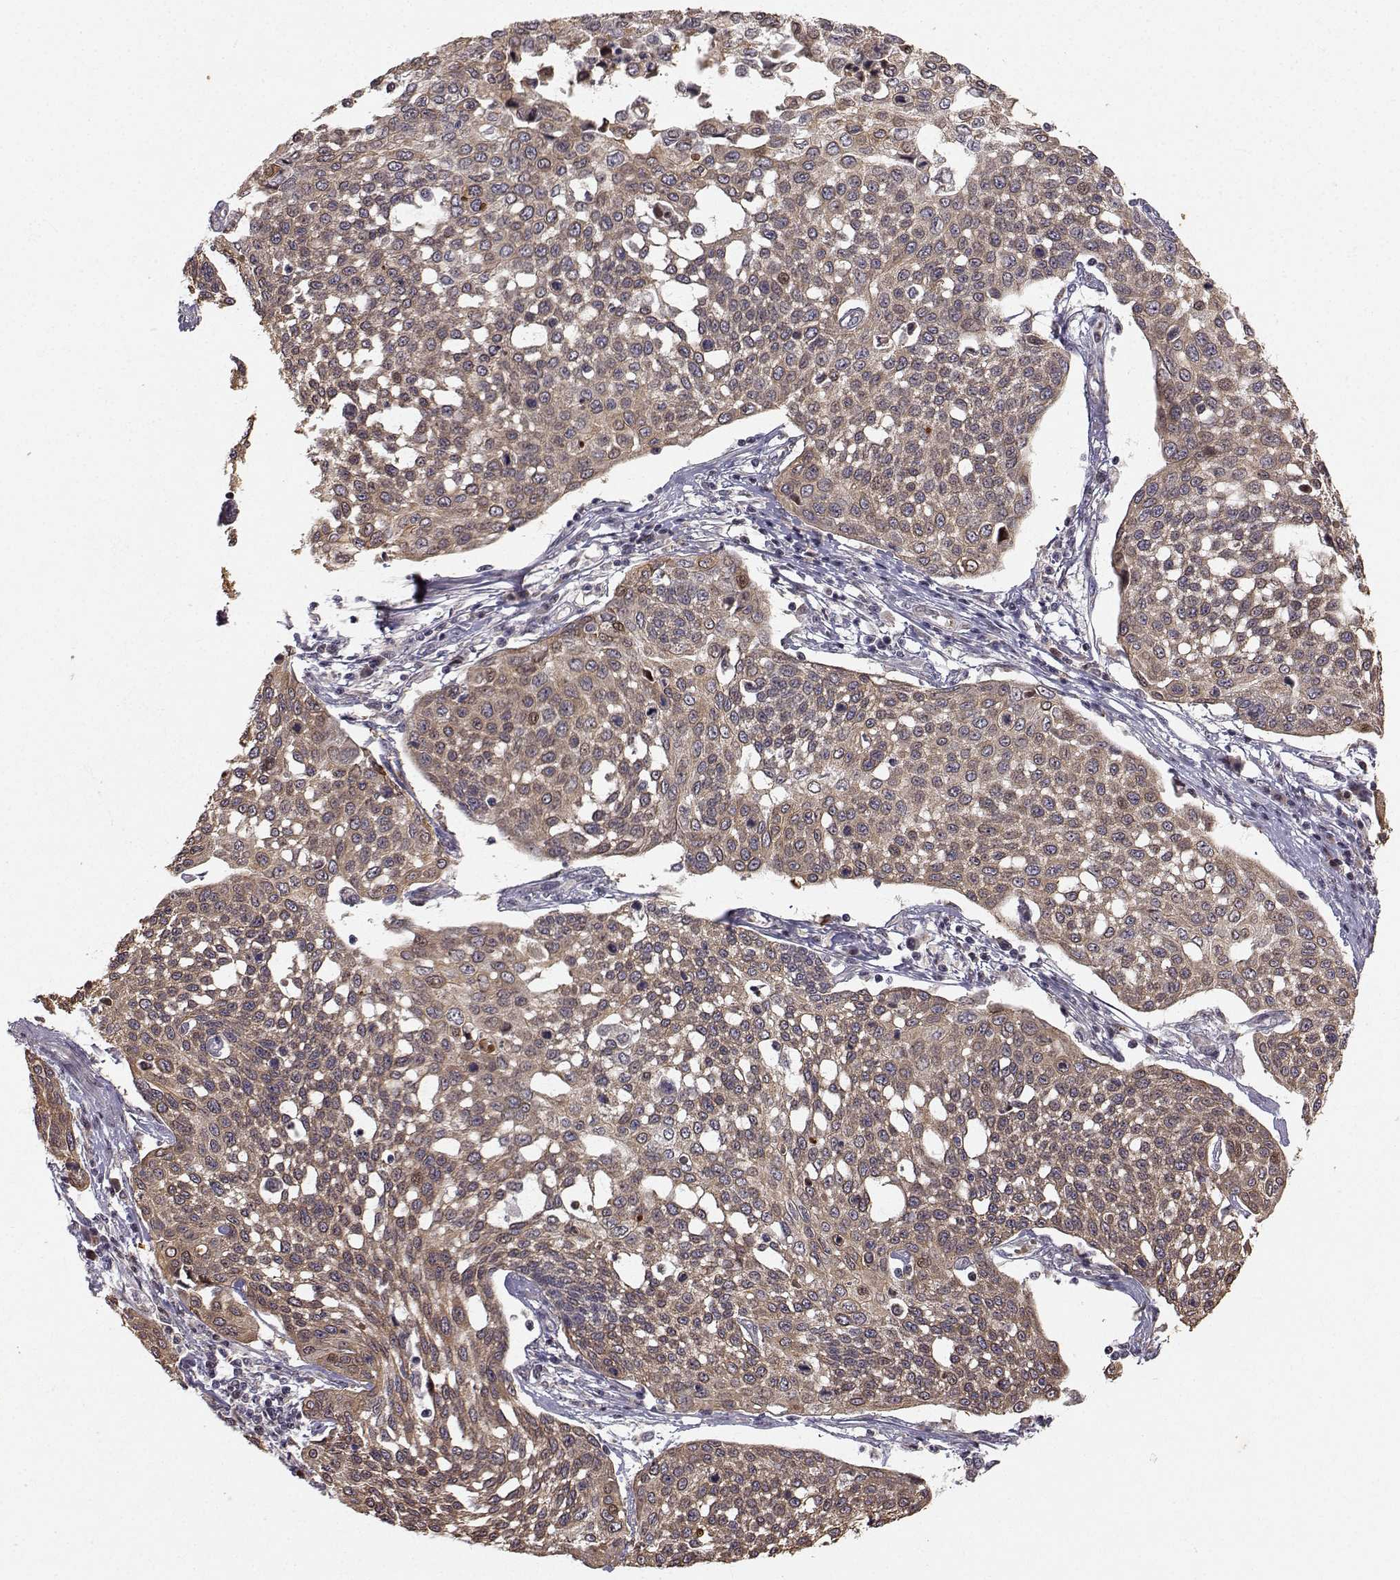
{"staining": {"intensity": "moderate", "quantity": "25%-75%", "location": "cytoplasmic/membranous"}, "tissue": "cervical cancer", "cell_type": "Tumor cells", "image_type": "cancer", "snomed": [{"axis": "morphology", "description": "Squamous cell carcinoma, NOS"}, {"axis": "topography", "description": "Cervix"}], "caption": "Cervical cancer (squamous cell carcinoma) stained with DAB IHC exhibits medium levels of moderate cytoplasmic/membranous expression in about 25%-75% of tumor cells.", "gene": "APC", "patient": {"sex": "female", "age": 34}}